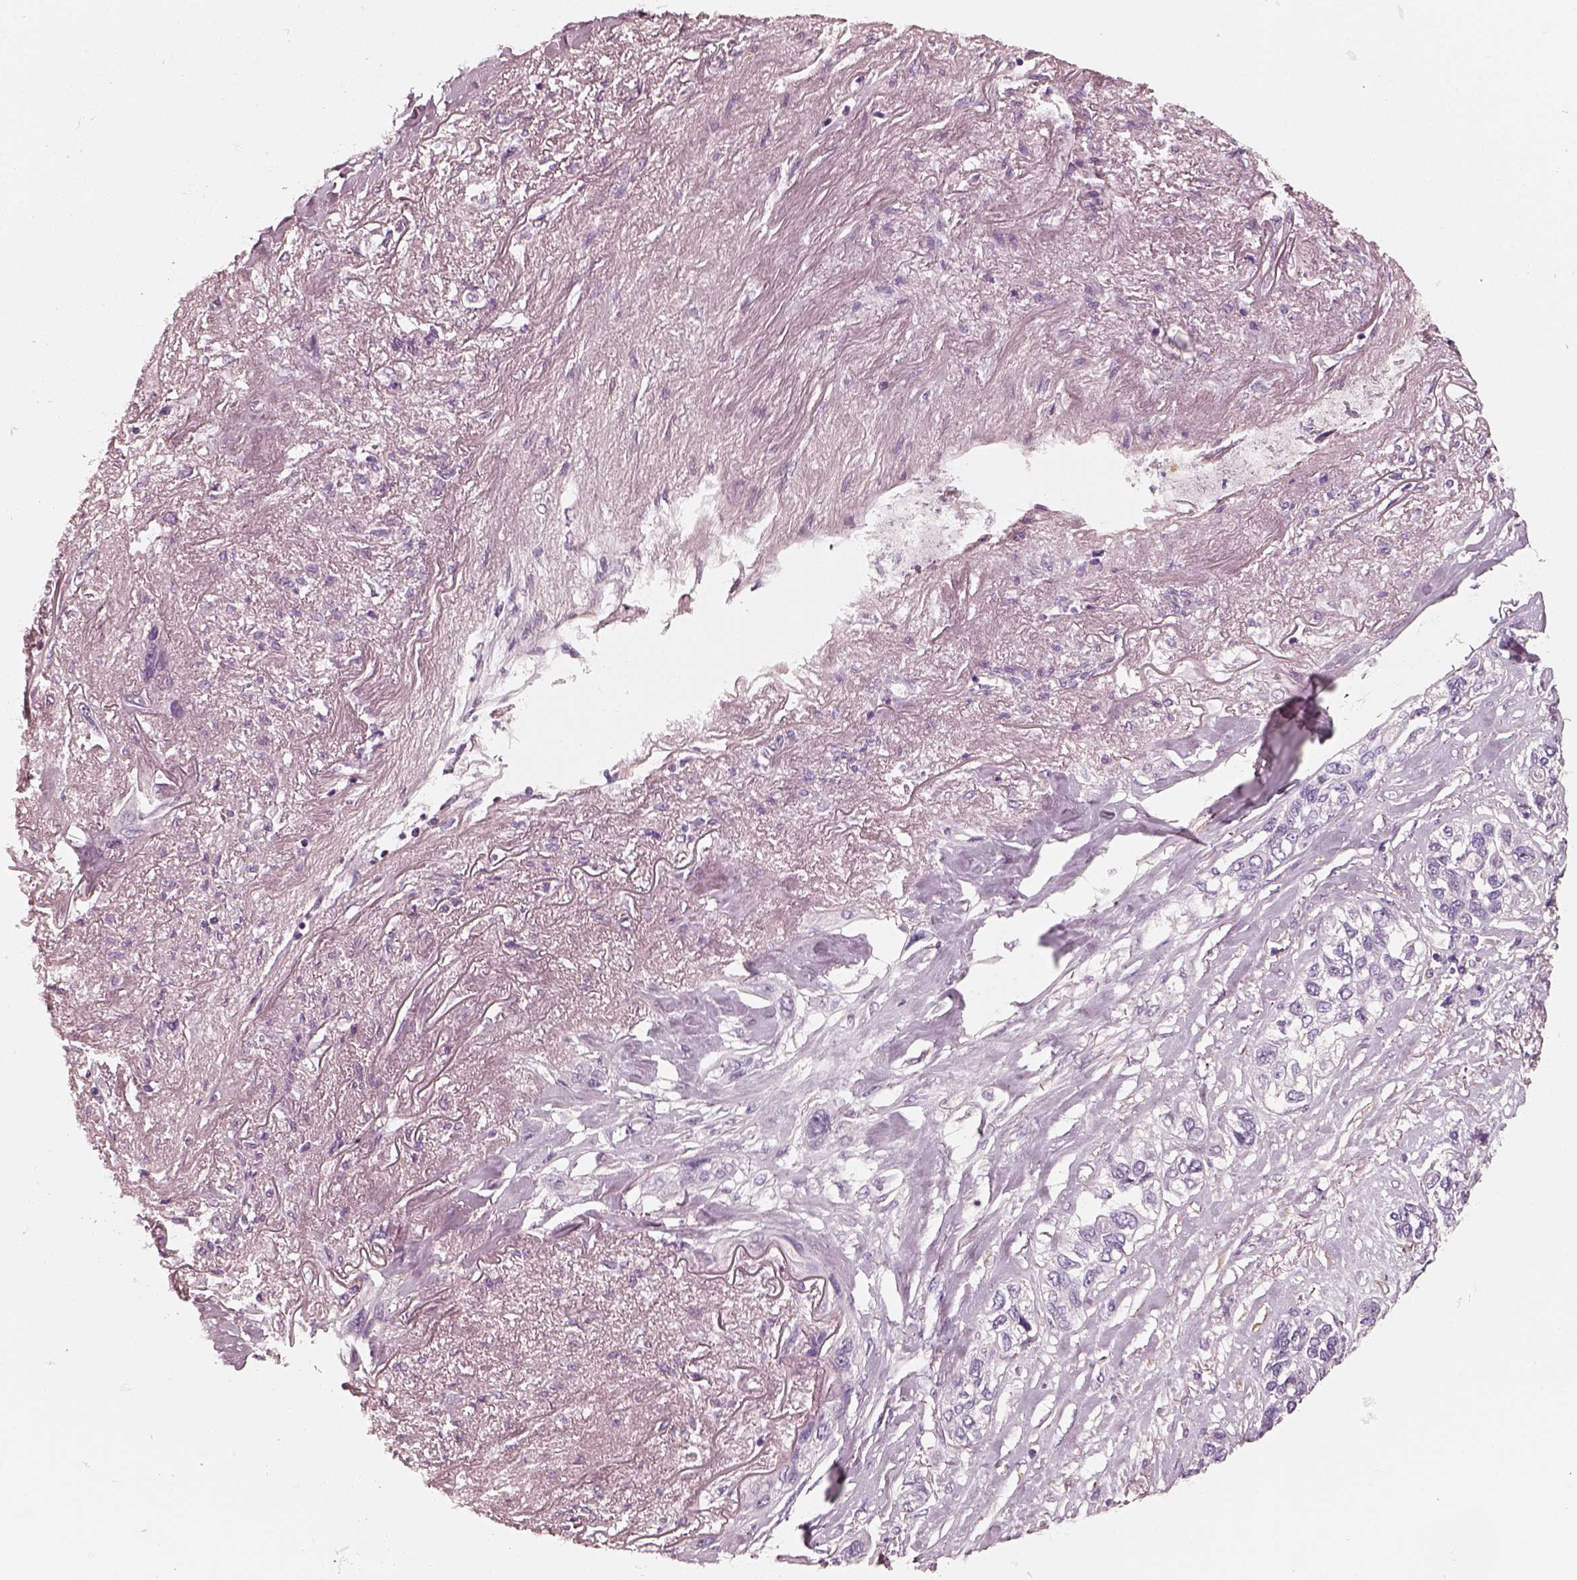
{"staining": {"intensity": "negative", "quantity": "none", "location": "none"}, "tissue": "lung cancer", "cell_type": "Tumor cells", "image_type": "cancer", "snomed": [{"axis": "morphology", "description": "Squamous cell carcinoma, NOS"}, {"axis": "topography", "description": "Lung"}], "caption": "A high-resolution photomicrograph shows IHC staining of lung cancer, which displays no significant staining in tumor cells. (Stains: DAB (3,3'-diaminobenzidine) immunohistochemistry (IHC) with hematoxylin counter stain, Microscopy: brightfield microscopy at high magnification).", "gene": "RS1", "patient": {"sex": "female", "age": 70}}